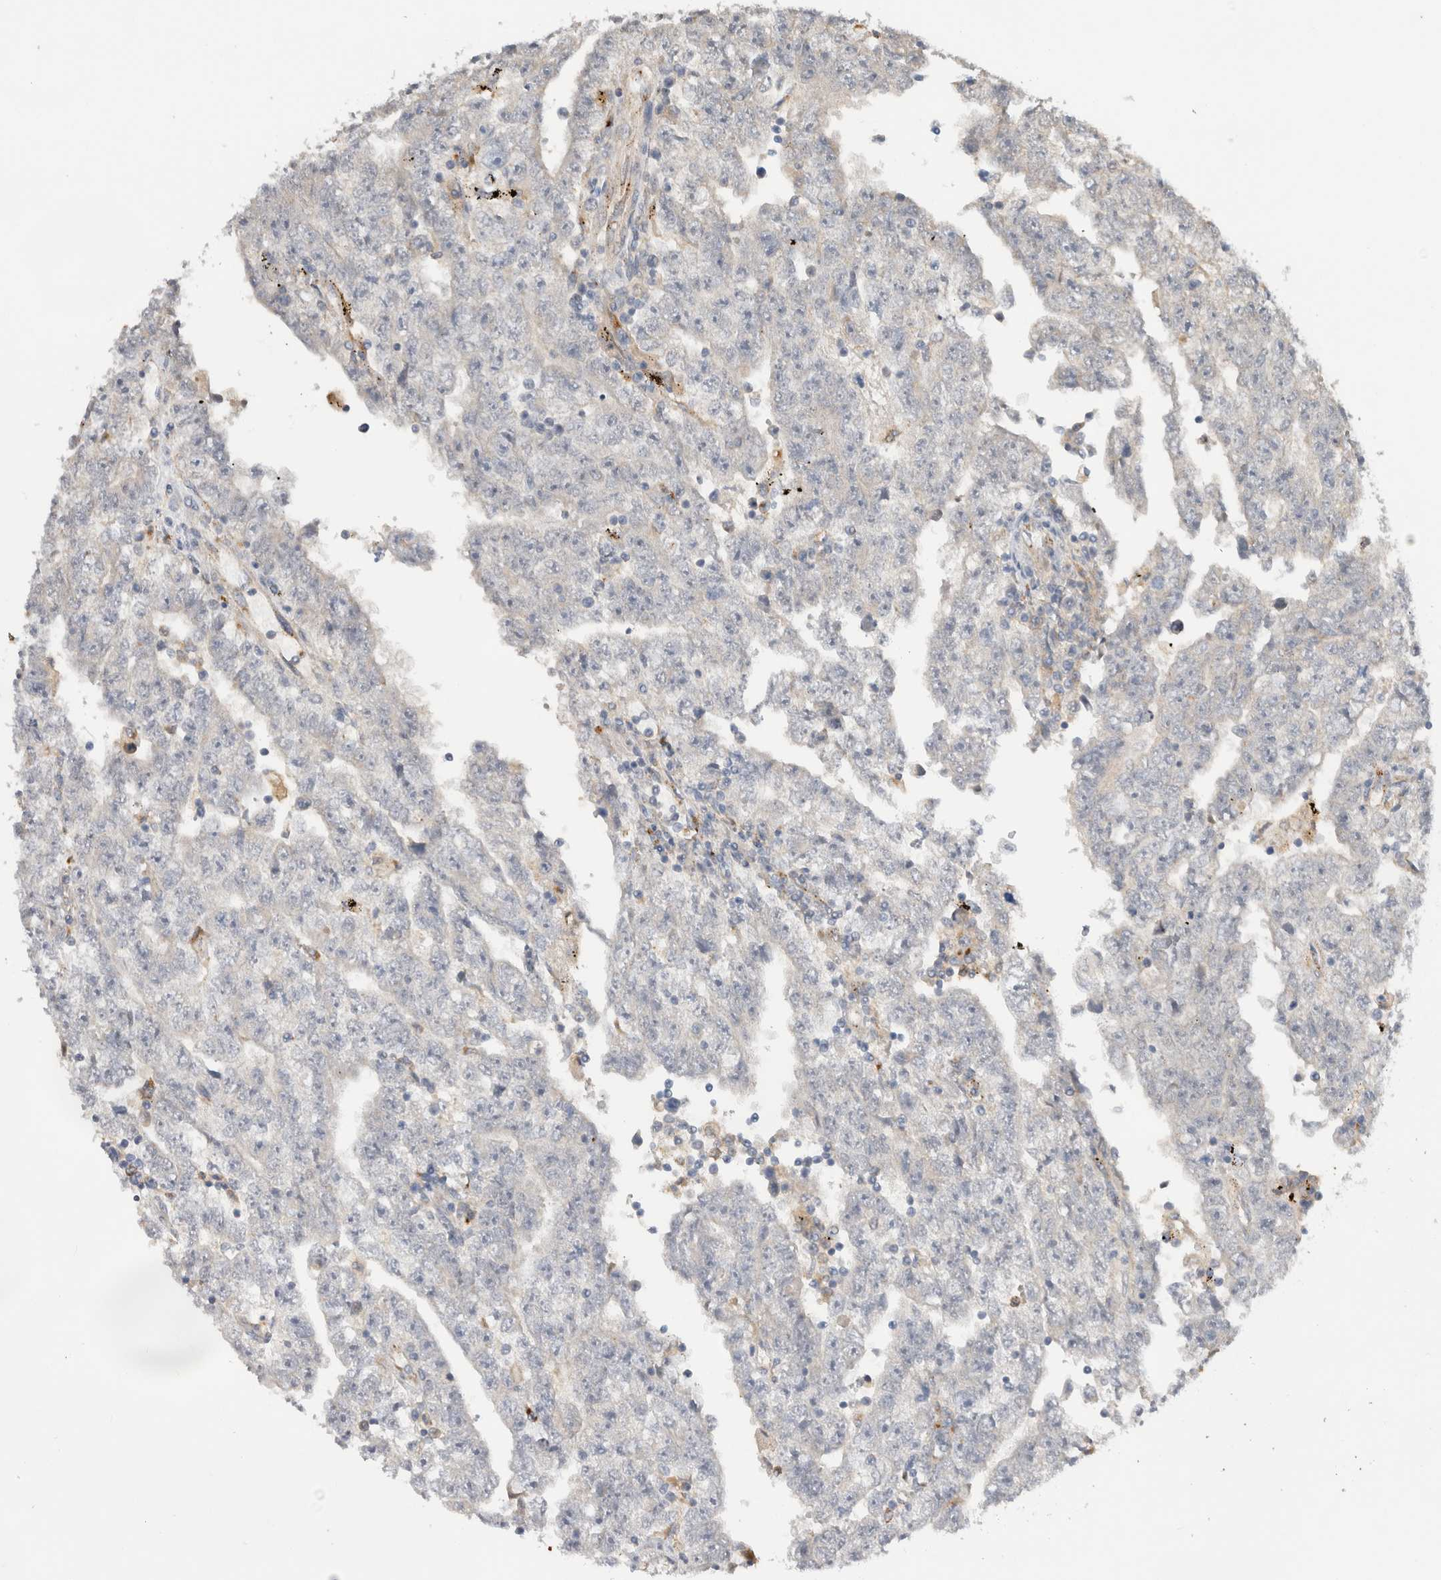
{"staining": {"intensity": "negative", "quantity": "none", "location": "none"}, "tissue": "testis cancer", "cell_type": "Tumor cells", "image_type": "cancer", "snomed": [{"axis": "morphology", "description": "Carcinoma, Embryonal, NOS"}, {"axis": "topography", "description": "Testis"}], "caption": "The immunohistochemistry (IHC) image has no significant expression in tumor cells of testis cancer tissue. The staining was performed using DAB to visualize the protein expression in brown, while the nuclei were stained in blue with hematoxylin (Magnification: 20x).", "gene": "GNS", "patient": {"sex": "male", "age": 25}}